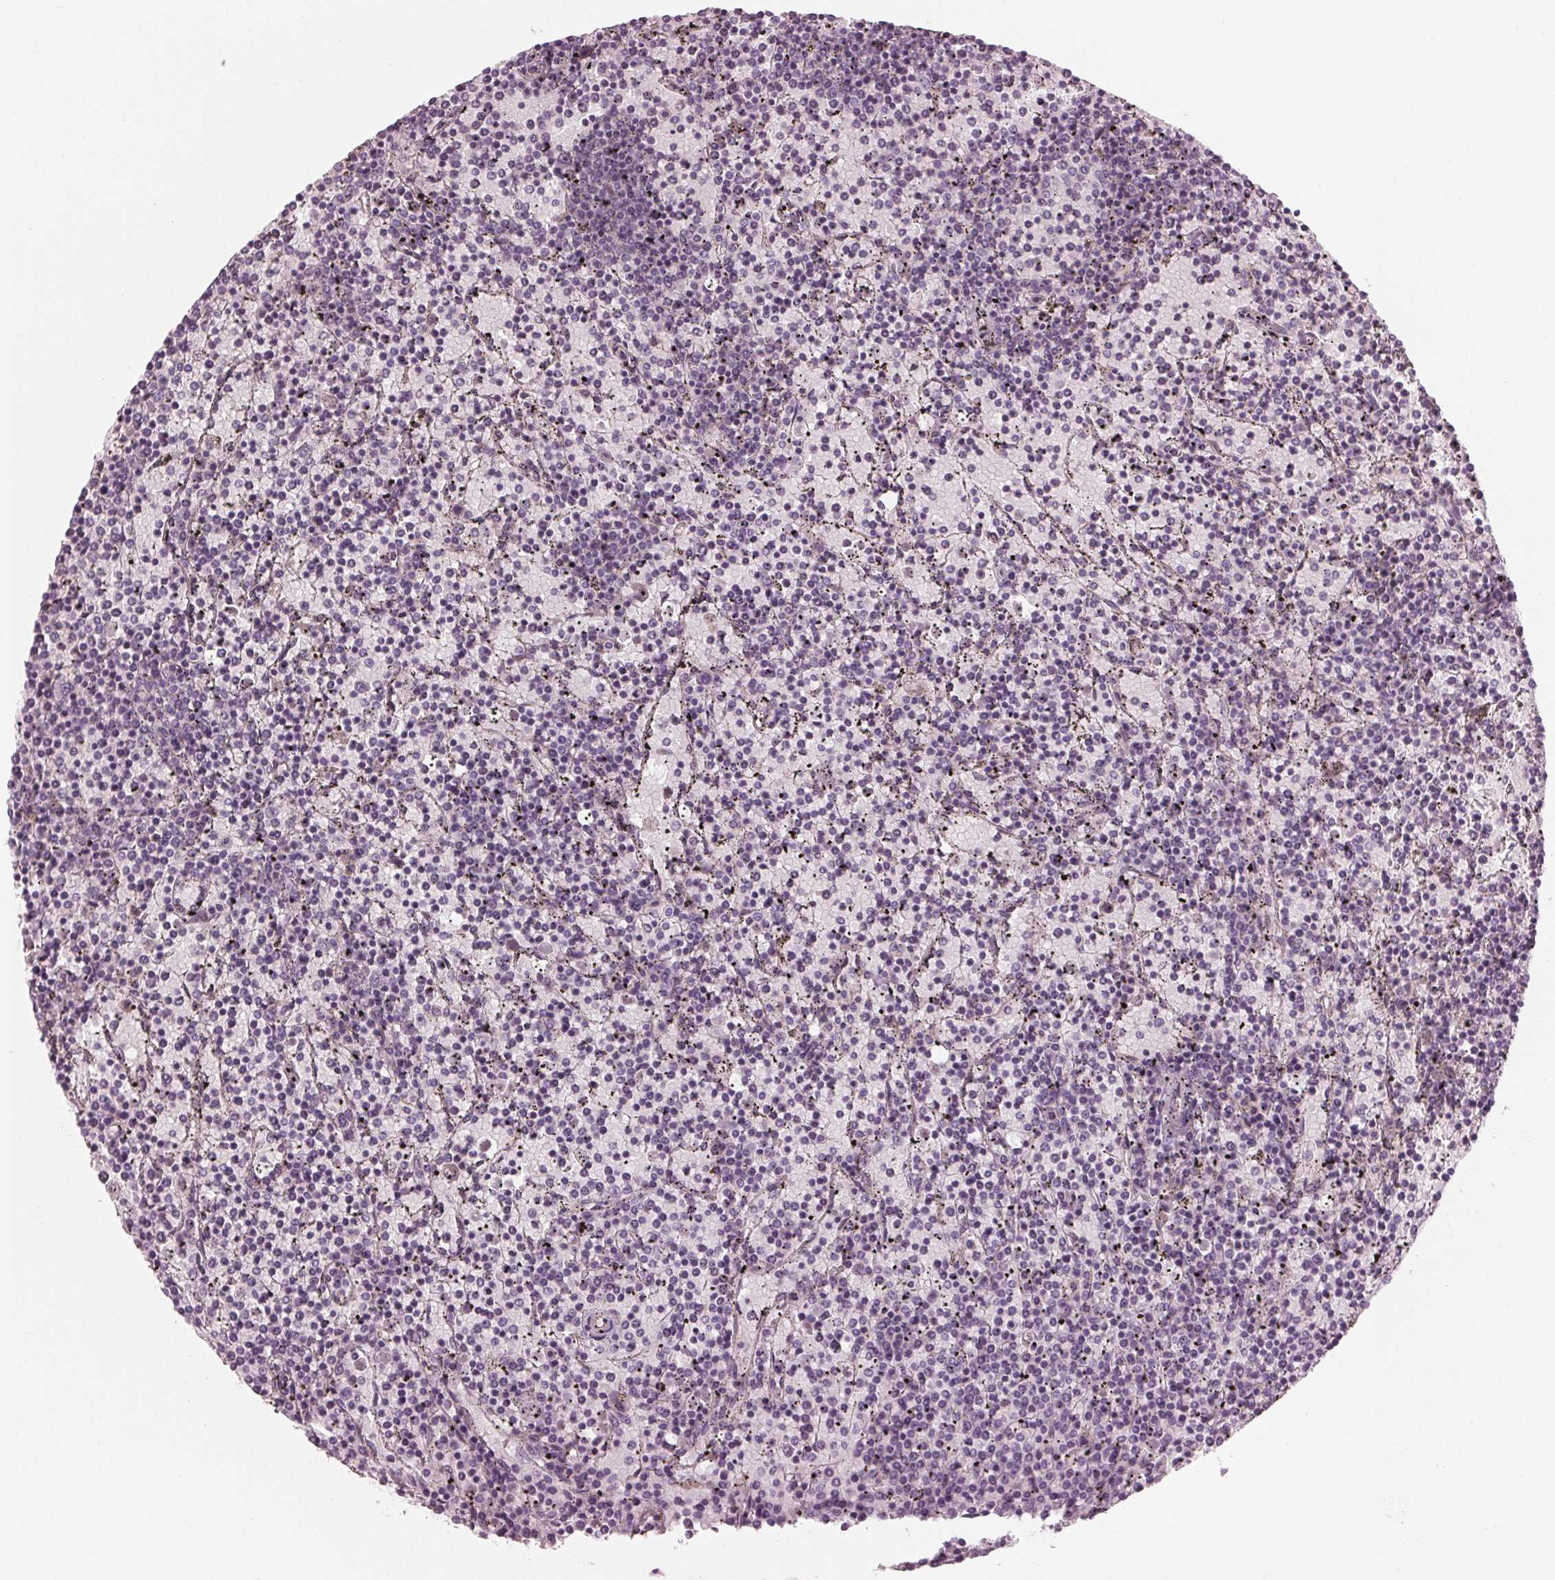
{"staining": {"intensity": "negative", "quantity": "none", "location": "none"}, "tissue": "lymphoma", "cell_type": "Tumor cells", "image_type": "cancer", "snomed": [{"axis": "morphology", "description": "Malignant lymphoma, non-Hodgkin's type, Low grade"}, {"axis": "topography", "description": "Spleen"}], "caption": "Tumor cells are negative for brown protein staining in lymphoma.", "gene": "PRAP1", "patient": {"sex": "female", "age": 77}}